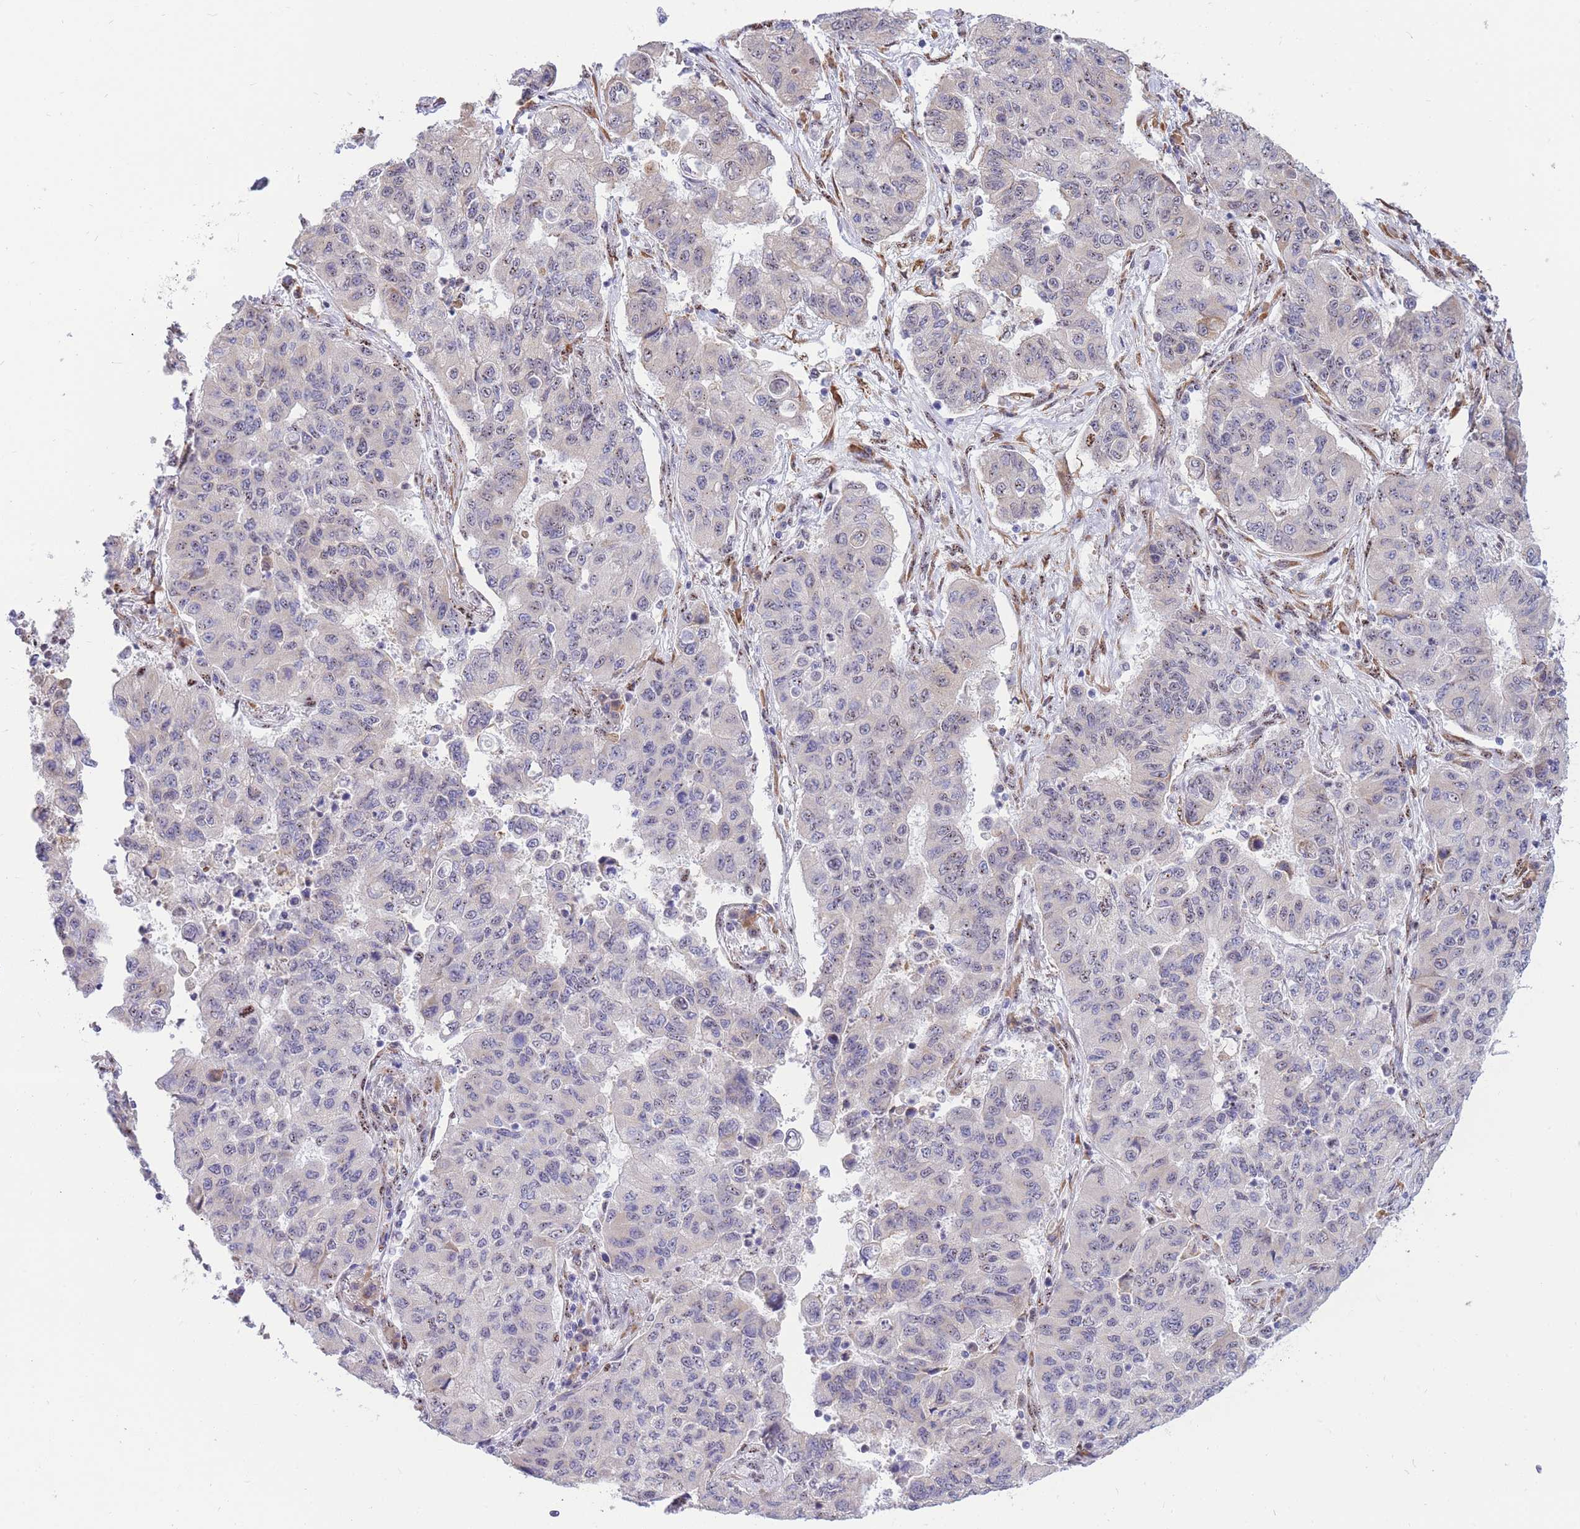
{"staining": {"intensity": "negative", "quantity": "none", "location": "none"}, "tissue": "lung cancer", "cell_type": "Tumor cells", "image_type": "cancer", "snomed": [{"axis": "morphology", "description": "Squamous cell carcinoma, NOS"}, {"axis": "topography", "description": "Lung"}], "caption": "Protein analysis of lung cancer (squamous cell carcinoma) exhibits no significant expression in tumor cells. (Stains: DAB (3,3'-diaminobenzidine) immunohistochemistry (IHC) with hematoxylin counter stain, Microscopy: brightfield microscopy at high magnification).", "gene": "FAM153A", "patient": {"sex": "male", "age": 74}}